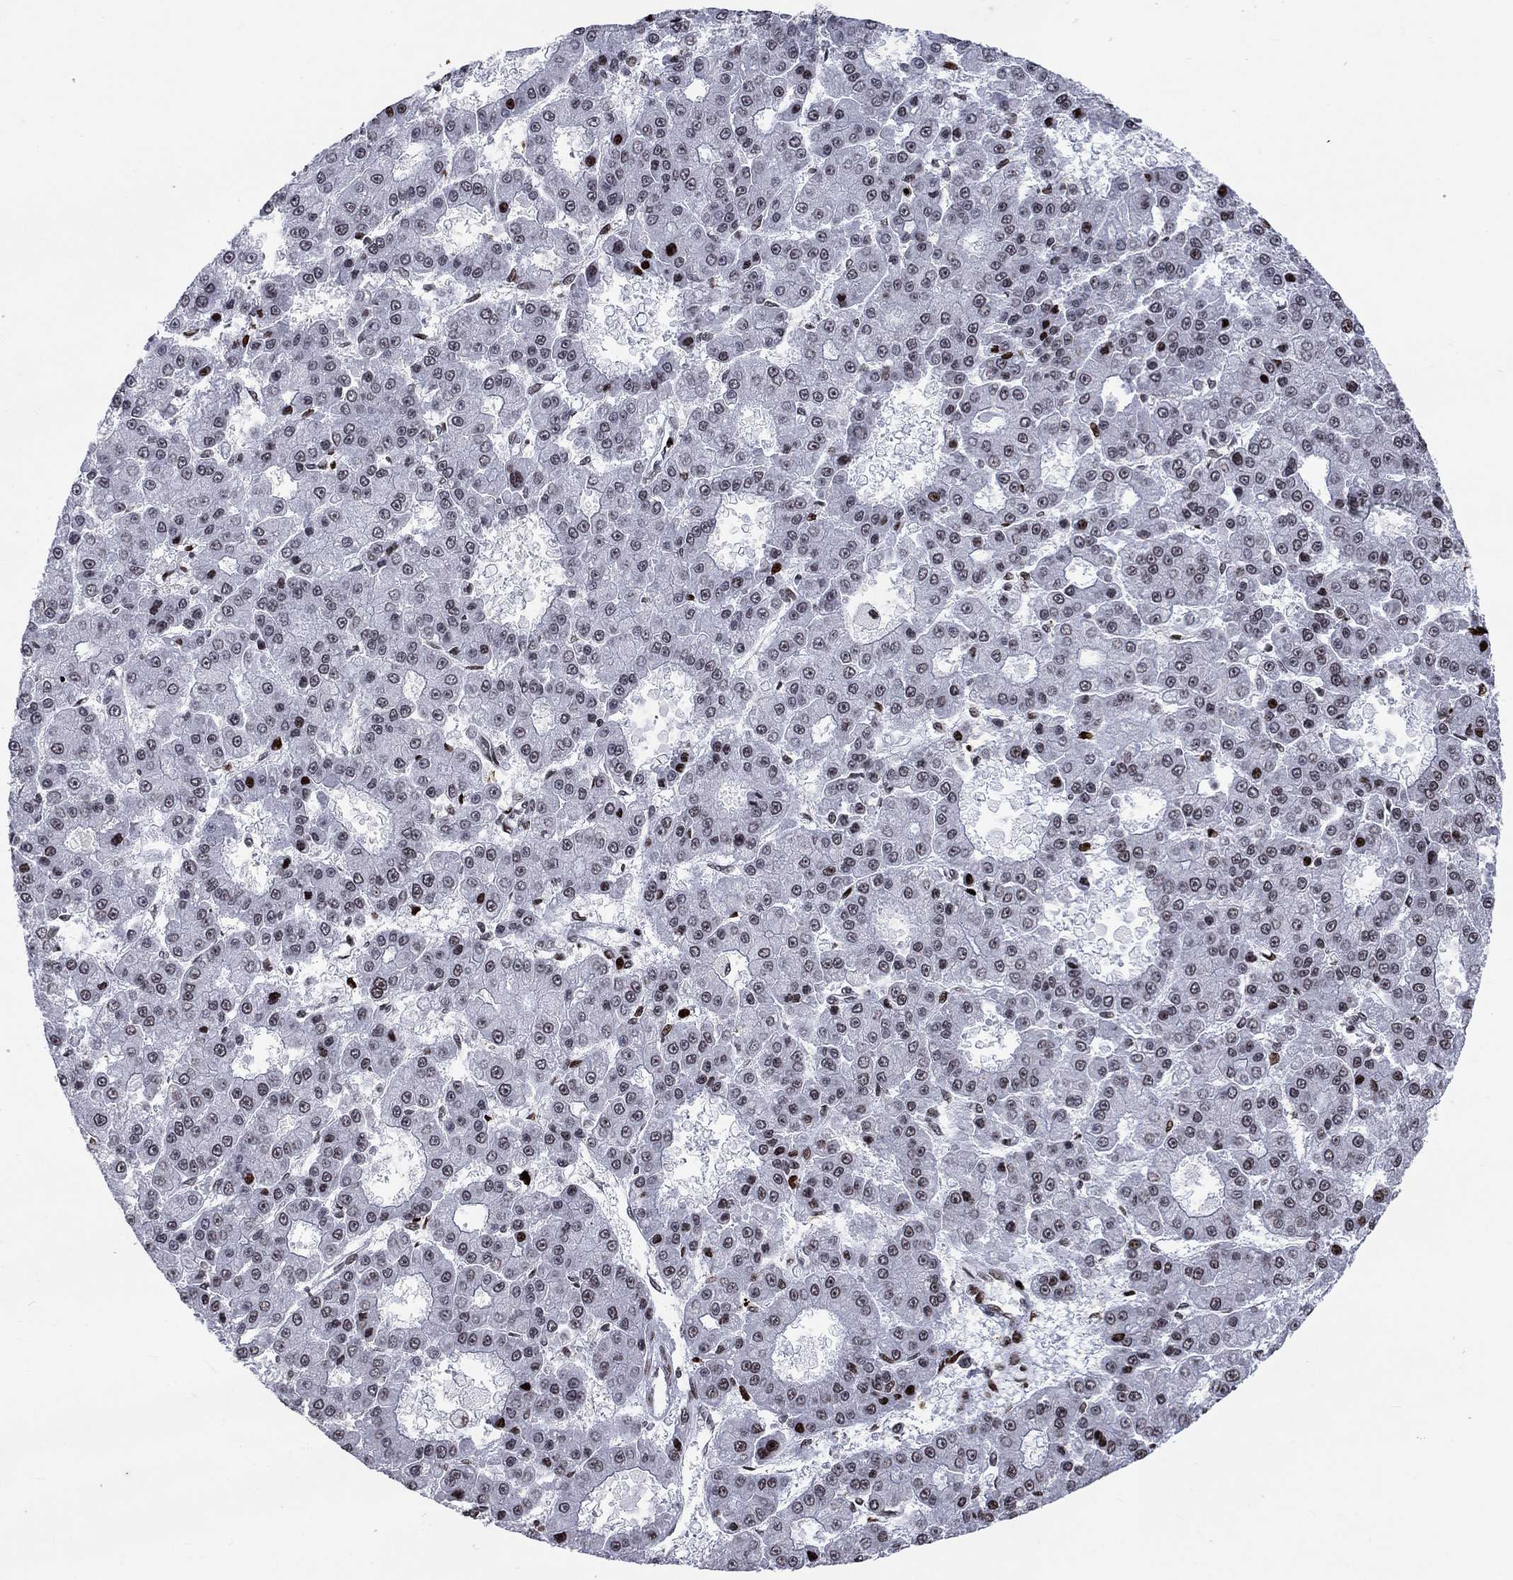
{"staining": {"intensity": "moderate", "quantity": "<25%", "location": "nuclear"}, "tissue": "liver cancer", "cell_type": "Tumor cells", "image_type": "cancer", "snomed": [{"axis": "morphology", "description": "Carcinoma, Hepatocellular, NOS"}, {"axis": "topography", "description": "Liver"}], "caption": "Immunohistochemical staining of human hepatocellular carcinoma (liver) reveals low levels of moderate nuclear positivity in approximately <25% of tumor cells. The protein of interest is shown in brown color, while the nuclei are stained blue.", "gene": "SRSF3", "patient": {"sex": "male", "age": 70}}